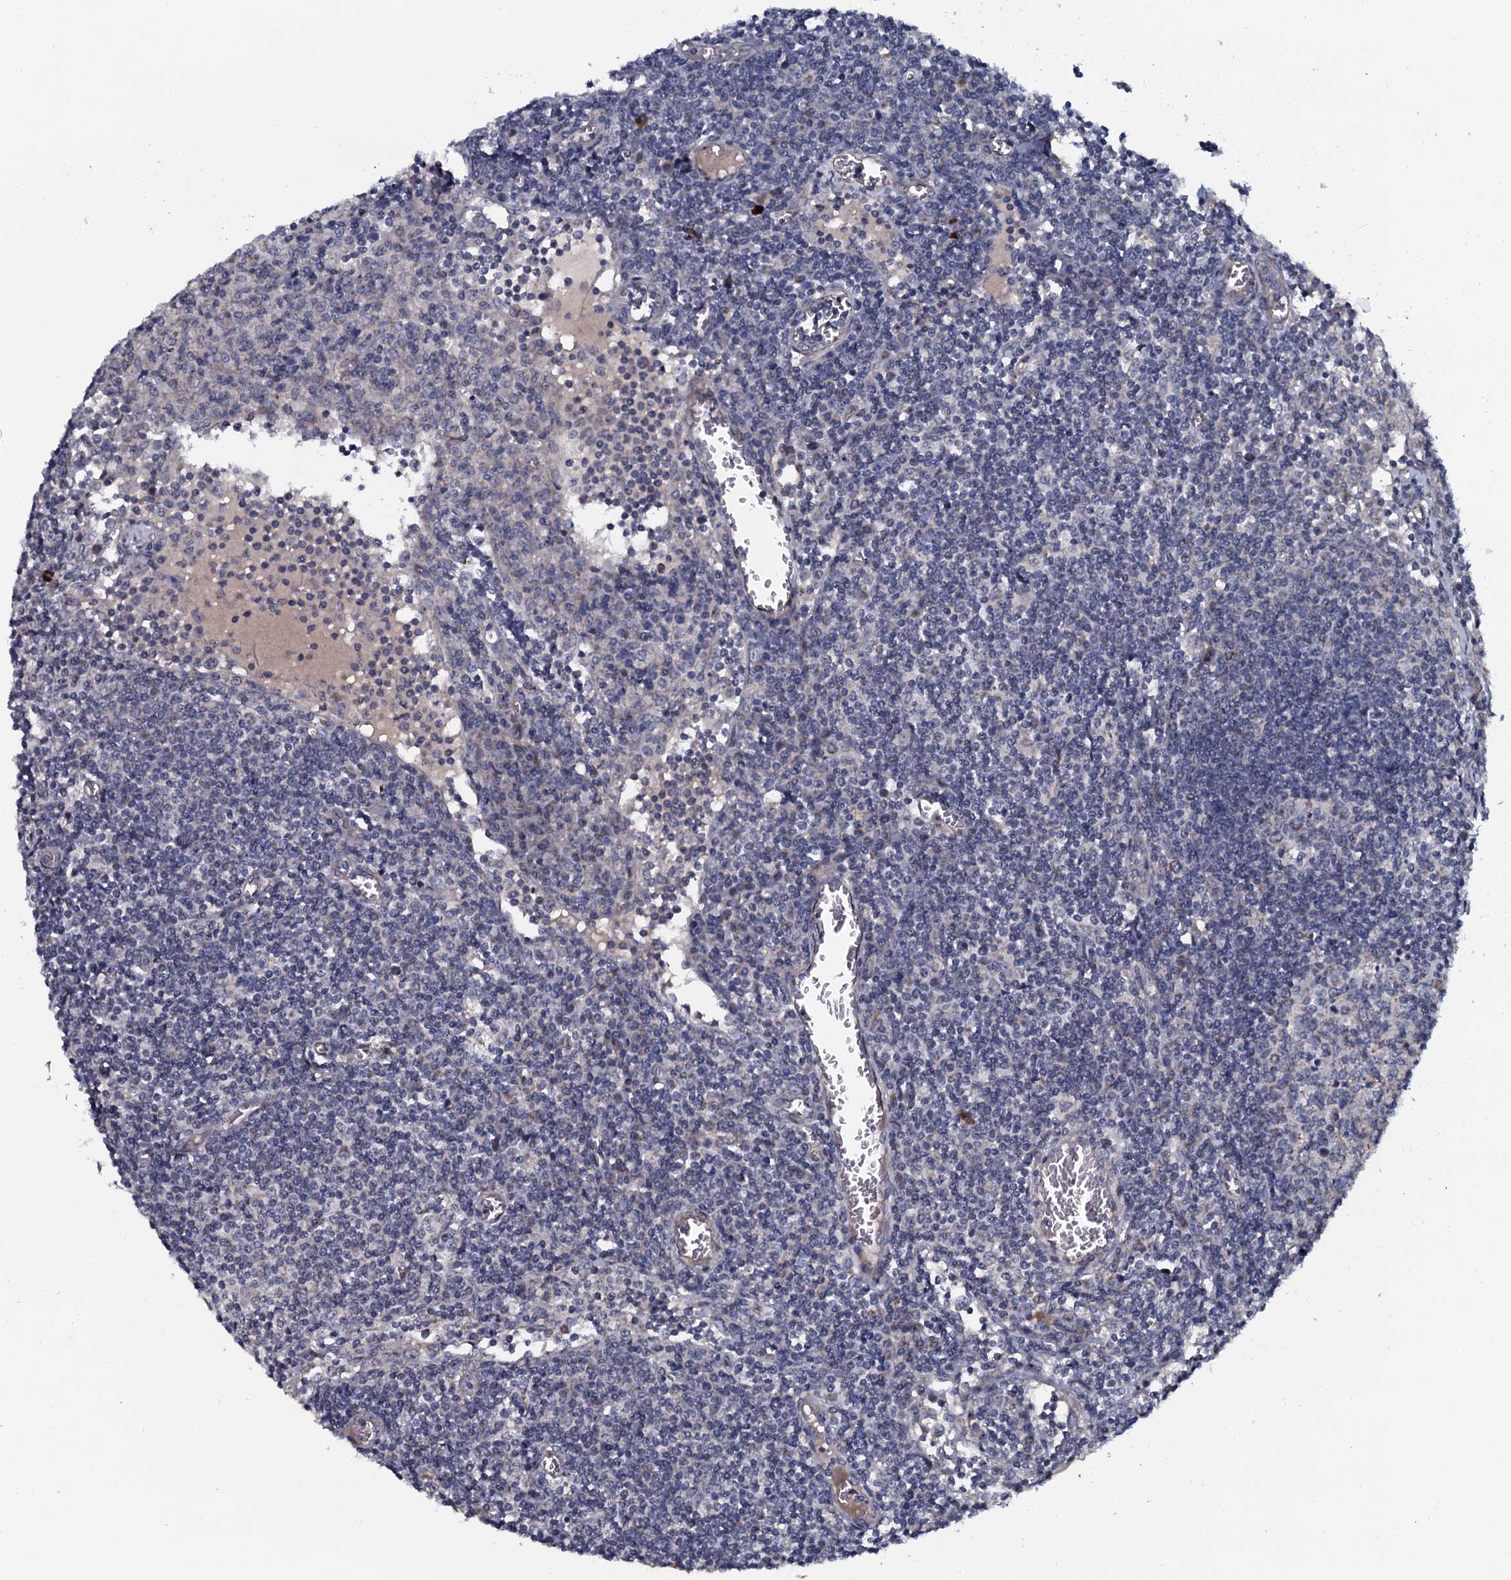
{"staining": {"intensity": "negative", "quantity": "none", "location": "none"}, "tissue": "lymph node", "cell_type": "Germinal center cells", "image_type": "normal", "snomed": [{"axis": "morphology", "description": "Normal tissue, NOS"}, {"axis": "topography", "description": "Lymph node"}], "caption": "IHC of benign lymph node exhibits no positivity in germinal center cells.", "gene": "KCTD4", "patient": {"sex": "female", "age": 55}}